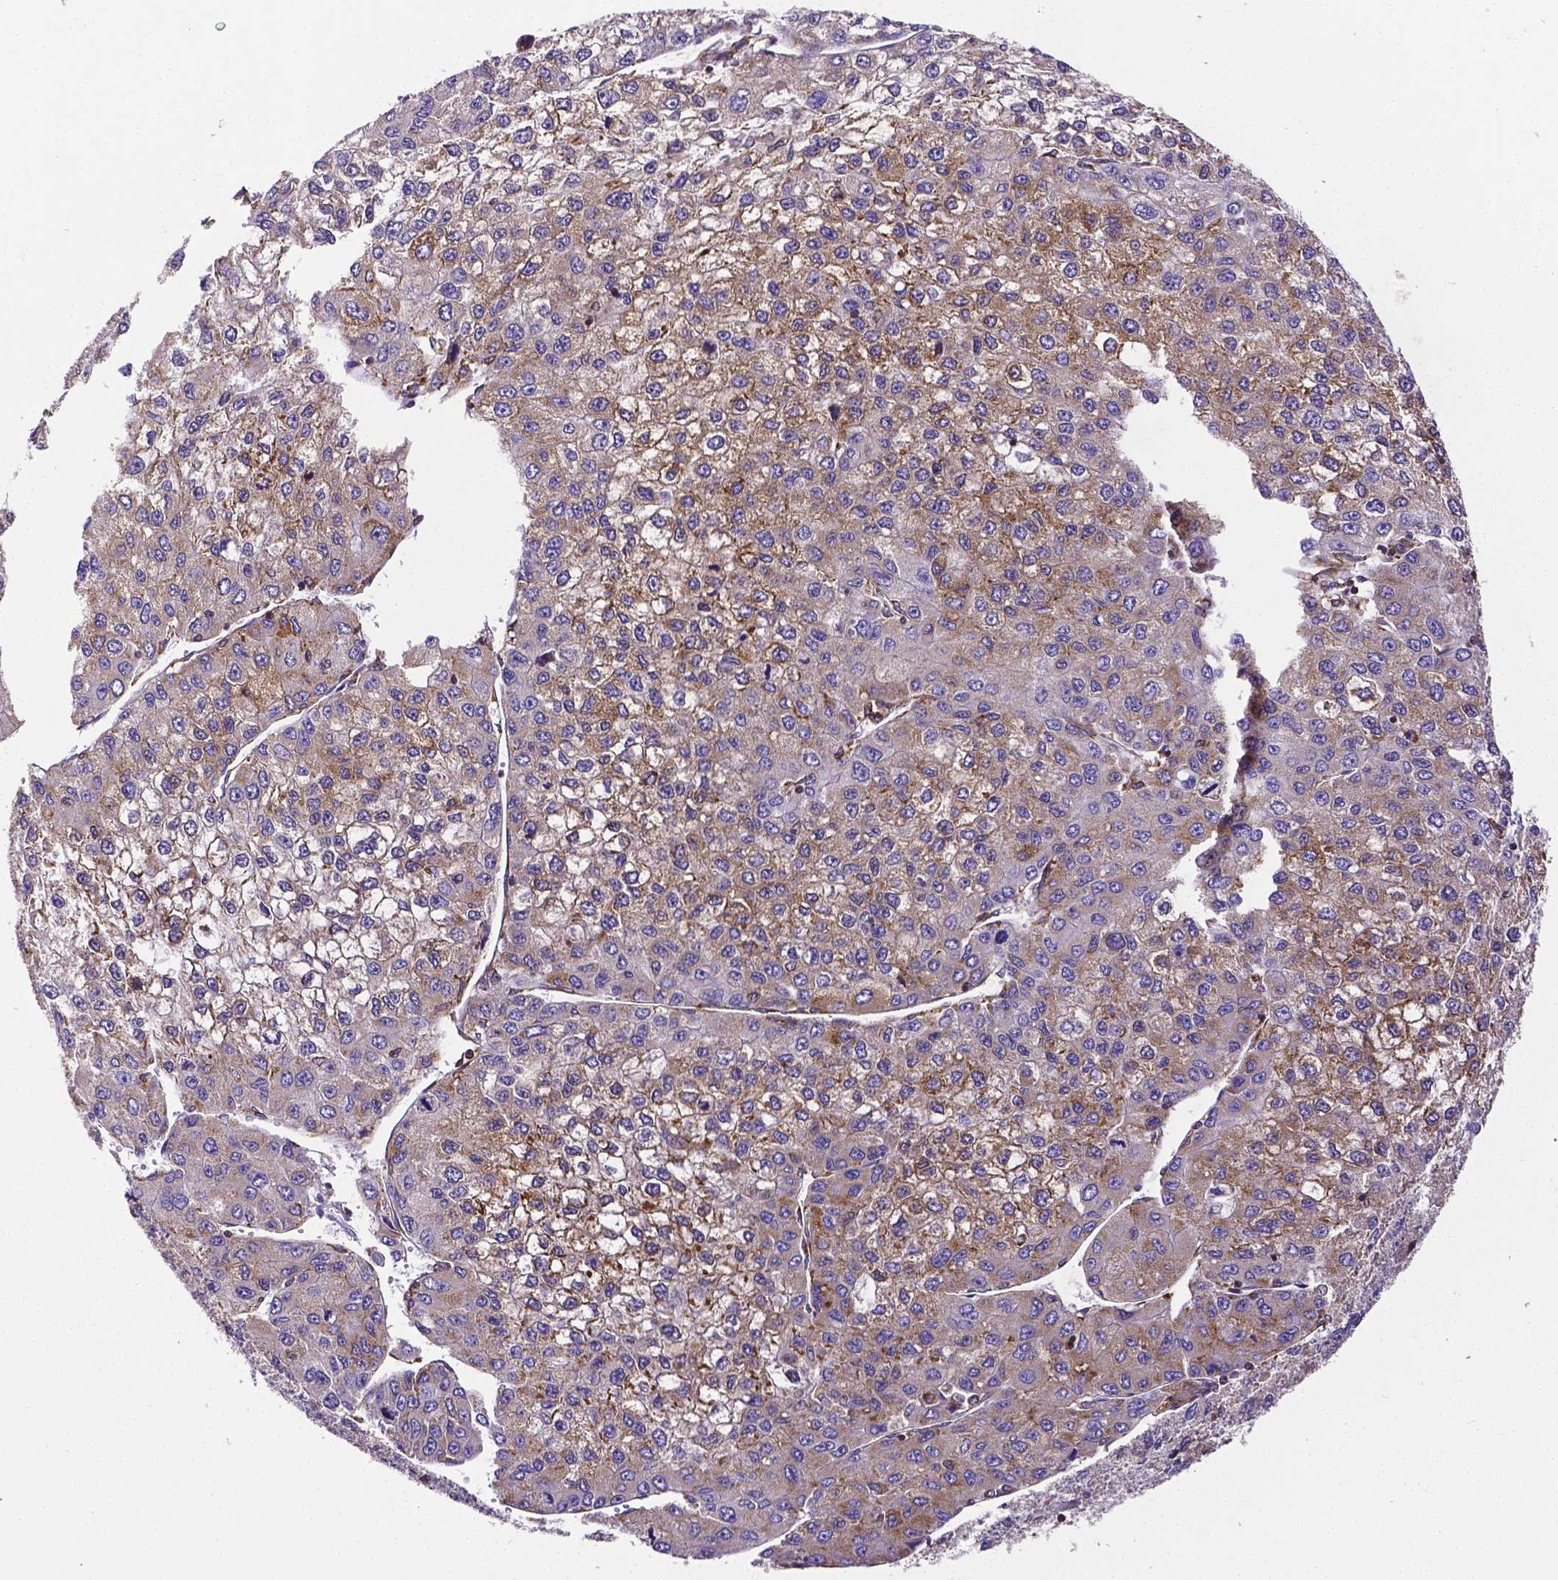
{"staining": {"intensity": "weak", "quantity": ">75%", "location": "cytoplasmic/membranous"}, "tissue": "liver cancer", "cell_type": "Tumor cells", "image_type": "cancer", "snomed": [{"axis": "morphology", "description": "Carcinoma, Hepatocellular, NOS"}, {"axis": "topography", "description": "Liver"}], "caption": "This micrograph demonstrates IHC staining of liver cancer (hepatocellular carcinoma), with low weak cytoplasmic/membranous expression in approximately >75% of tumor cells.", "gene": "MTDH", "patient": {"sex": "female", "age": 66}}